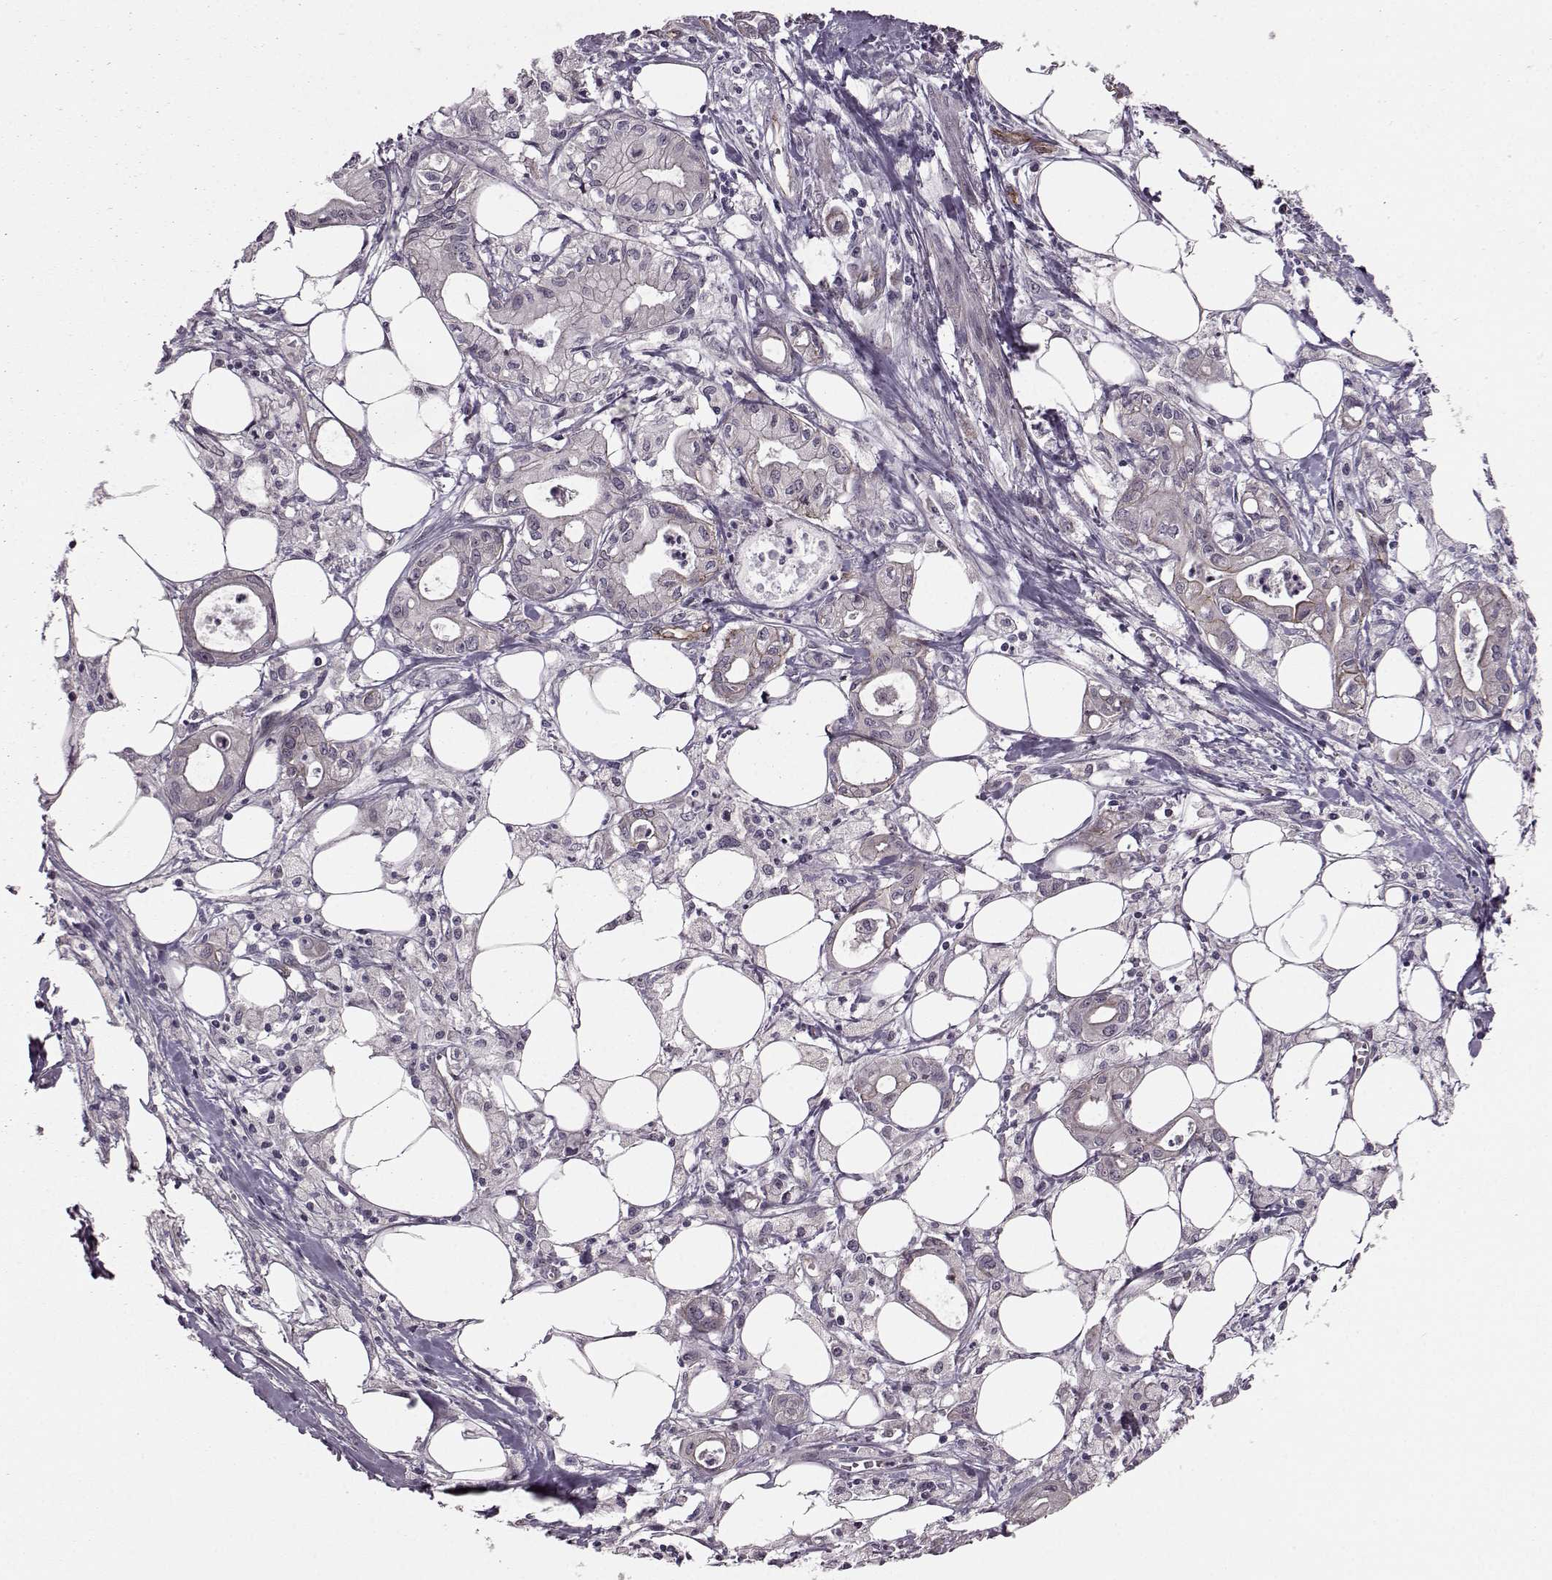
{"staining": {"intensity": "negative", "quantity": "none", "location": "none"}, "tissue": "pancreatic cancer", "cell_type": "Tumor cells", "image_type": "cancer", "snomed": [{"axis": "morphology", "description": "Adenocarcinoma, NOS"}, {"axis": "topography", "description": "Pancreas"}], "caption": "Tumor cells show no significant protein expression in pancreatic adenocarcinoma. Nuclei are stained in blue.", "gene": "SYNPO", "patient": {"sex": "male", "age": 71}}